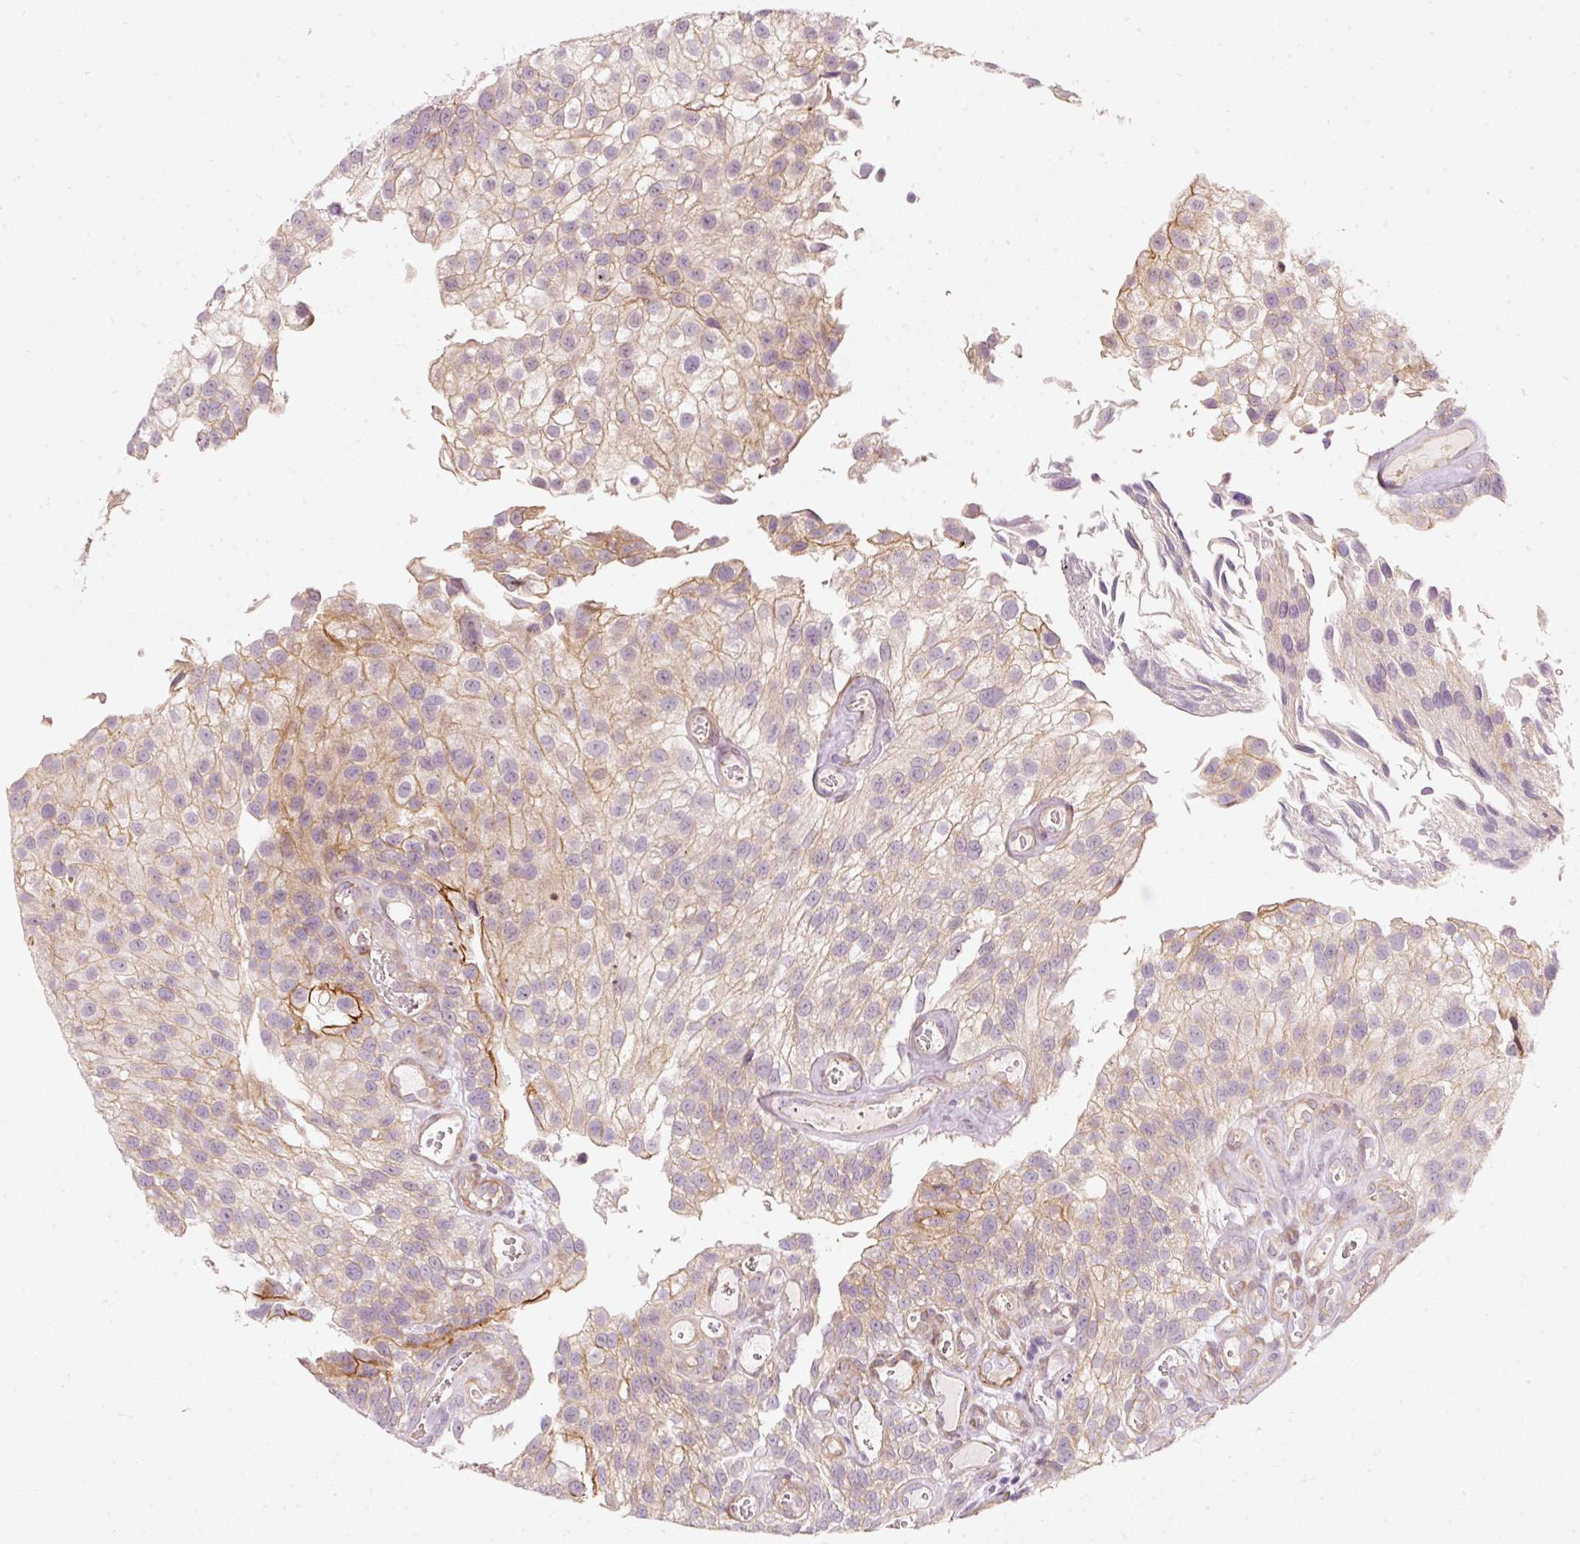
{"staining": {"intensity": "weak", "quantity": "25%-75%", "location": "cytoplasmic/membranous"}, "tissue": "urothelial cancer", "cell_type": "Tumor cells", "image_type": "cancer", "snomed": [{"axis": "morphology", "description": "Urothelial carcinoma, NOS"}, {"axis": "topography", "description": "Urinary bladder"}], "caption": "Transitional cell carcinoma stained with a protein marker exhibits weak staining in tumor cells.", "gene": "KCNQ1", "patient": {"sex": "male", "age": 87}}